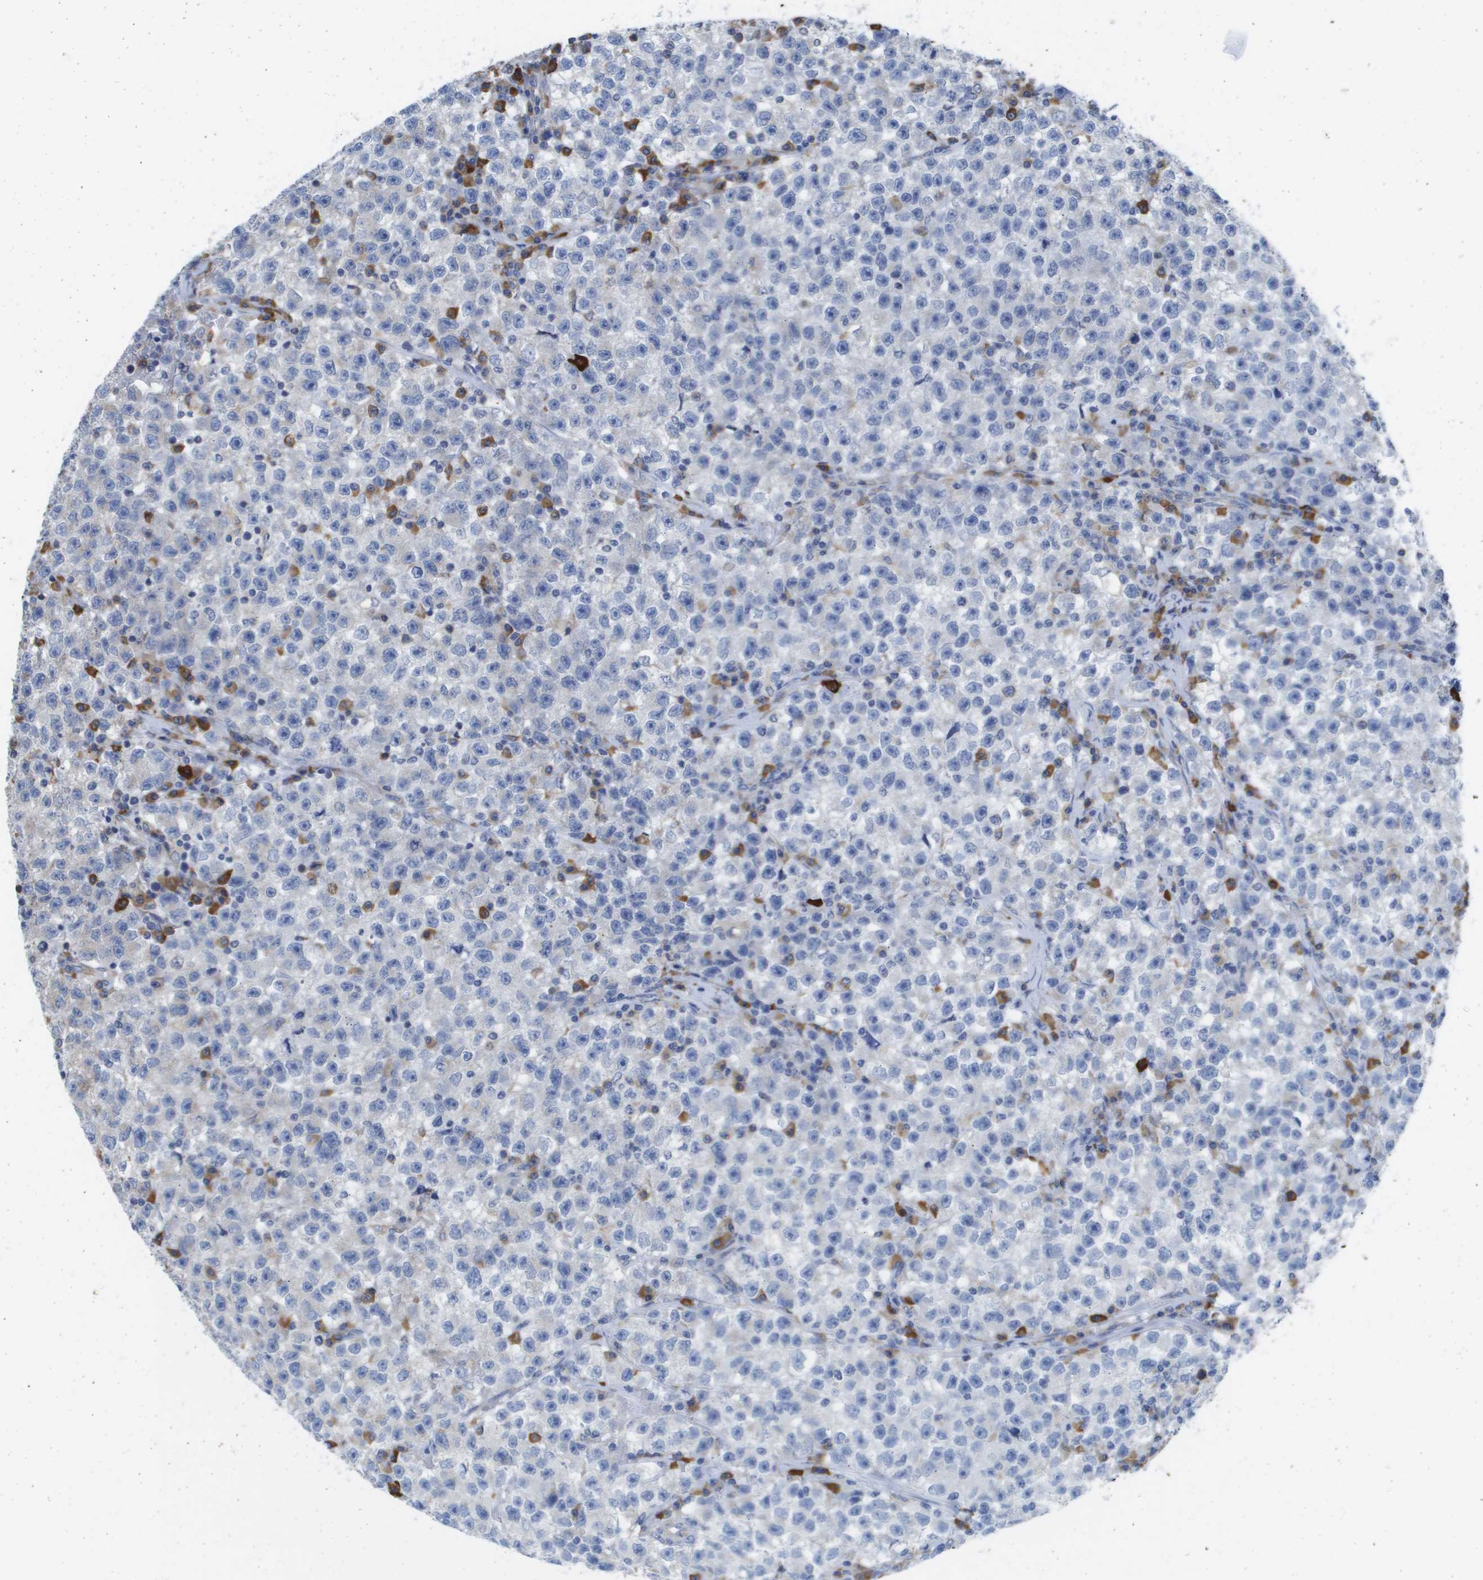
{"staining": {"intensity": "negative", "quantity": "none", "location": "none"}, "tissue": "testis cancer", "cell_type": "Tumor cells", "image_type": "cancer", "snomed": [{"axis": "morphology", "description": "Seminoma, NOS"}, {"axis": "topography", "description": "Testis"}], "caption": "A high-resolution image shows IHC staining of testis seminoma, which reveals no significant staining in tumor cells. The staining is performed using DAB brown chromogen with nuclei counter-stained in using hematoxylin.", "gene": "SDR42E1", "patient": {"sex": "male", "age": 22}}